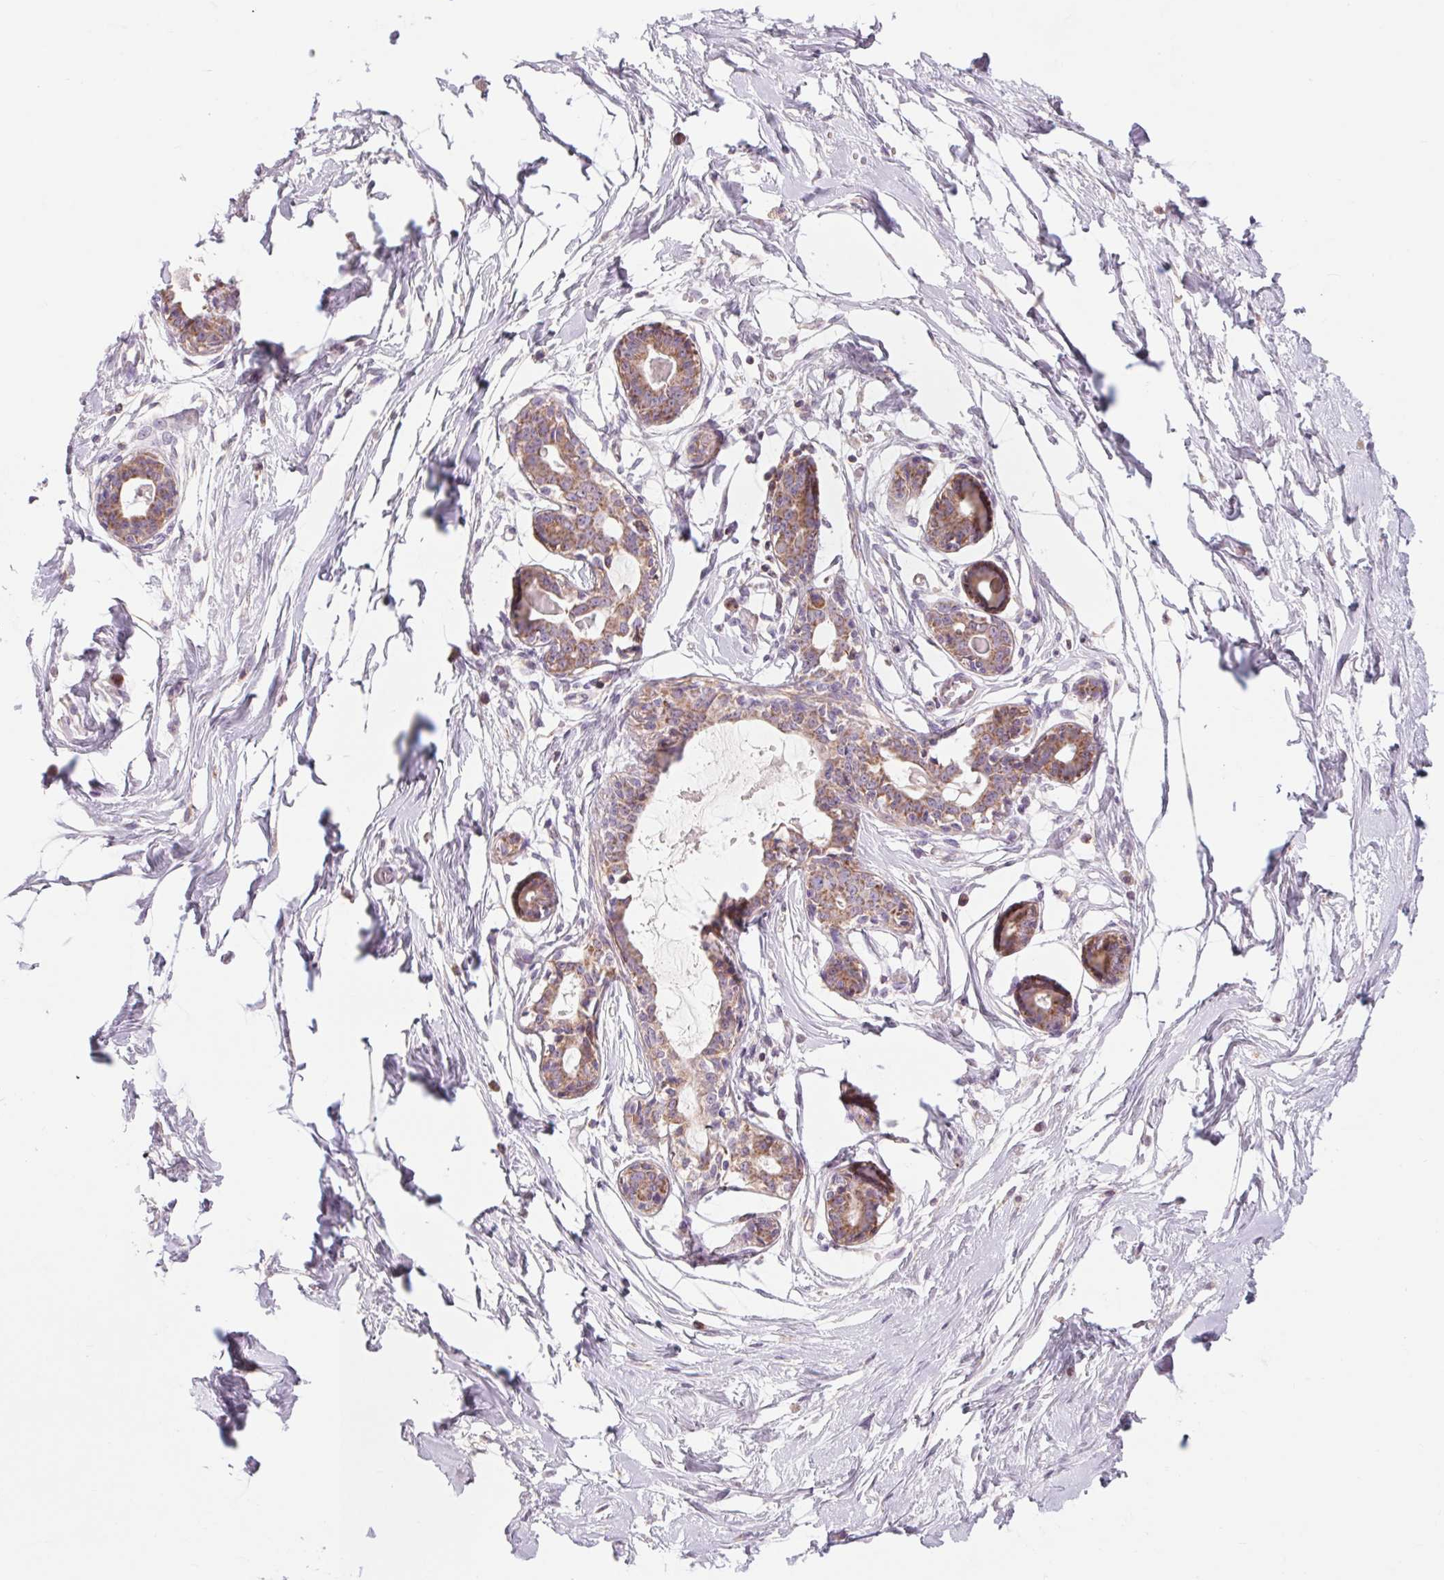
{"staining": {"intensity": "negative", "quantity": "none", "location": "none"}, "tissue": "breast", "cell_type": "Adipocytes", "image_type": "normal", "snomed": [{"axis": "morphology", "description": "Normal tissue, NOS"}, {"axis": "topography", "description": "Breast"}], "caption": "This photomicrograph is of benign breast stained with immunohistochemistry to label a protein in brown with the nuclei are counter-stained blue. There is no expression in adipocytes.", "gene": "COX6A1", "patient": {"sex": "female", "age": 45}}